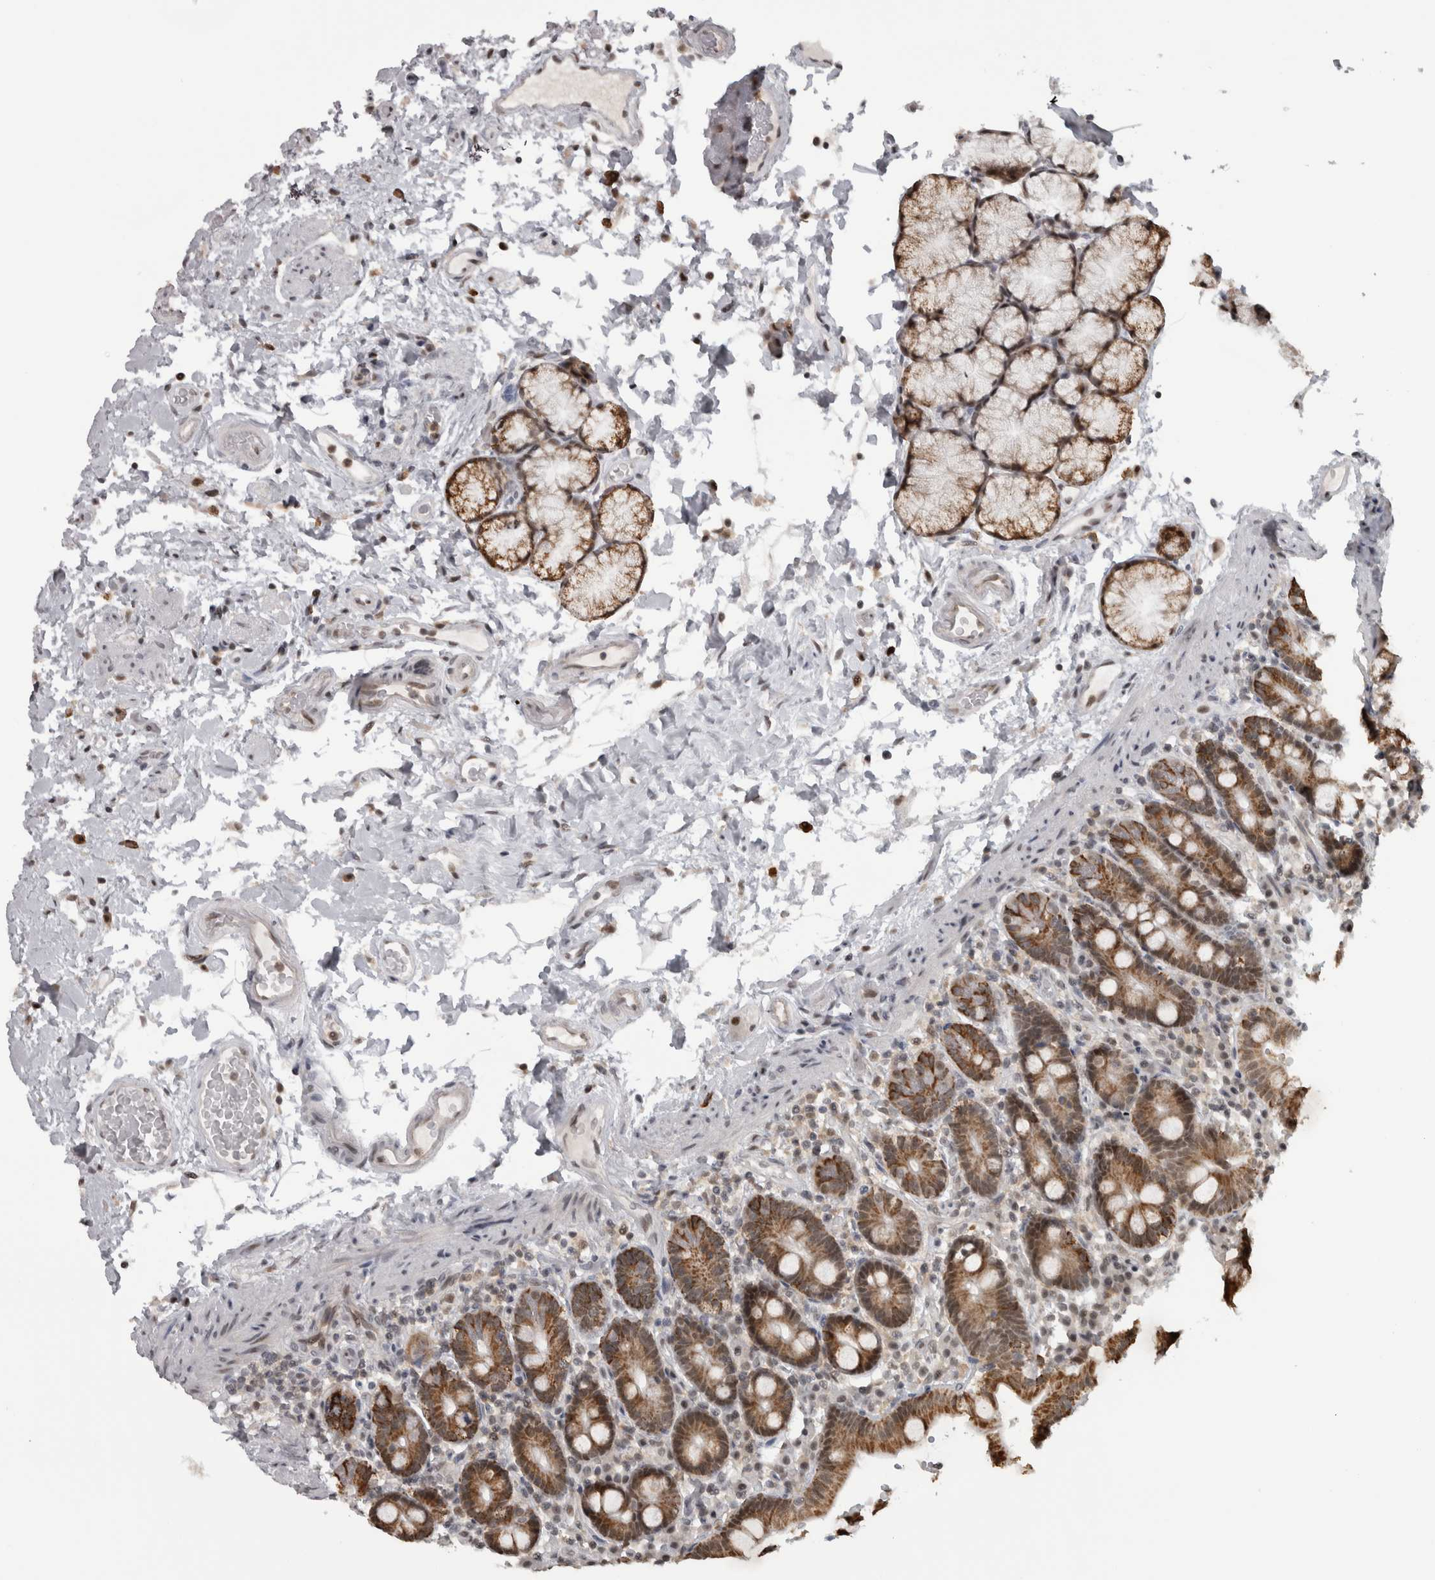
{"staining": {"intensity": "strong", "quantity": ">75%", "location": "cytoplasmic/membranous,nuclear"}, "tissue": "duodenum", "cell_type": "Glandular cells", "image_type": "normal", "snomed": [{"axis": "morphology", "description": "Normal tissue, NOS"}, {"axis": "topography", "description": "Small intestine, NOS"}], "caption": "A histopathology image showing strong cytoplasmic/membranous,nuclear positivity in about >75% of glandular cells in unremarkable duodenum, as visualized by brown immunohistochemical staining.", "gene": "MICU3", "patient": {"sex": "female", "age": 71}}